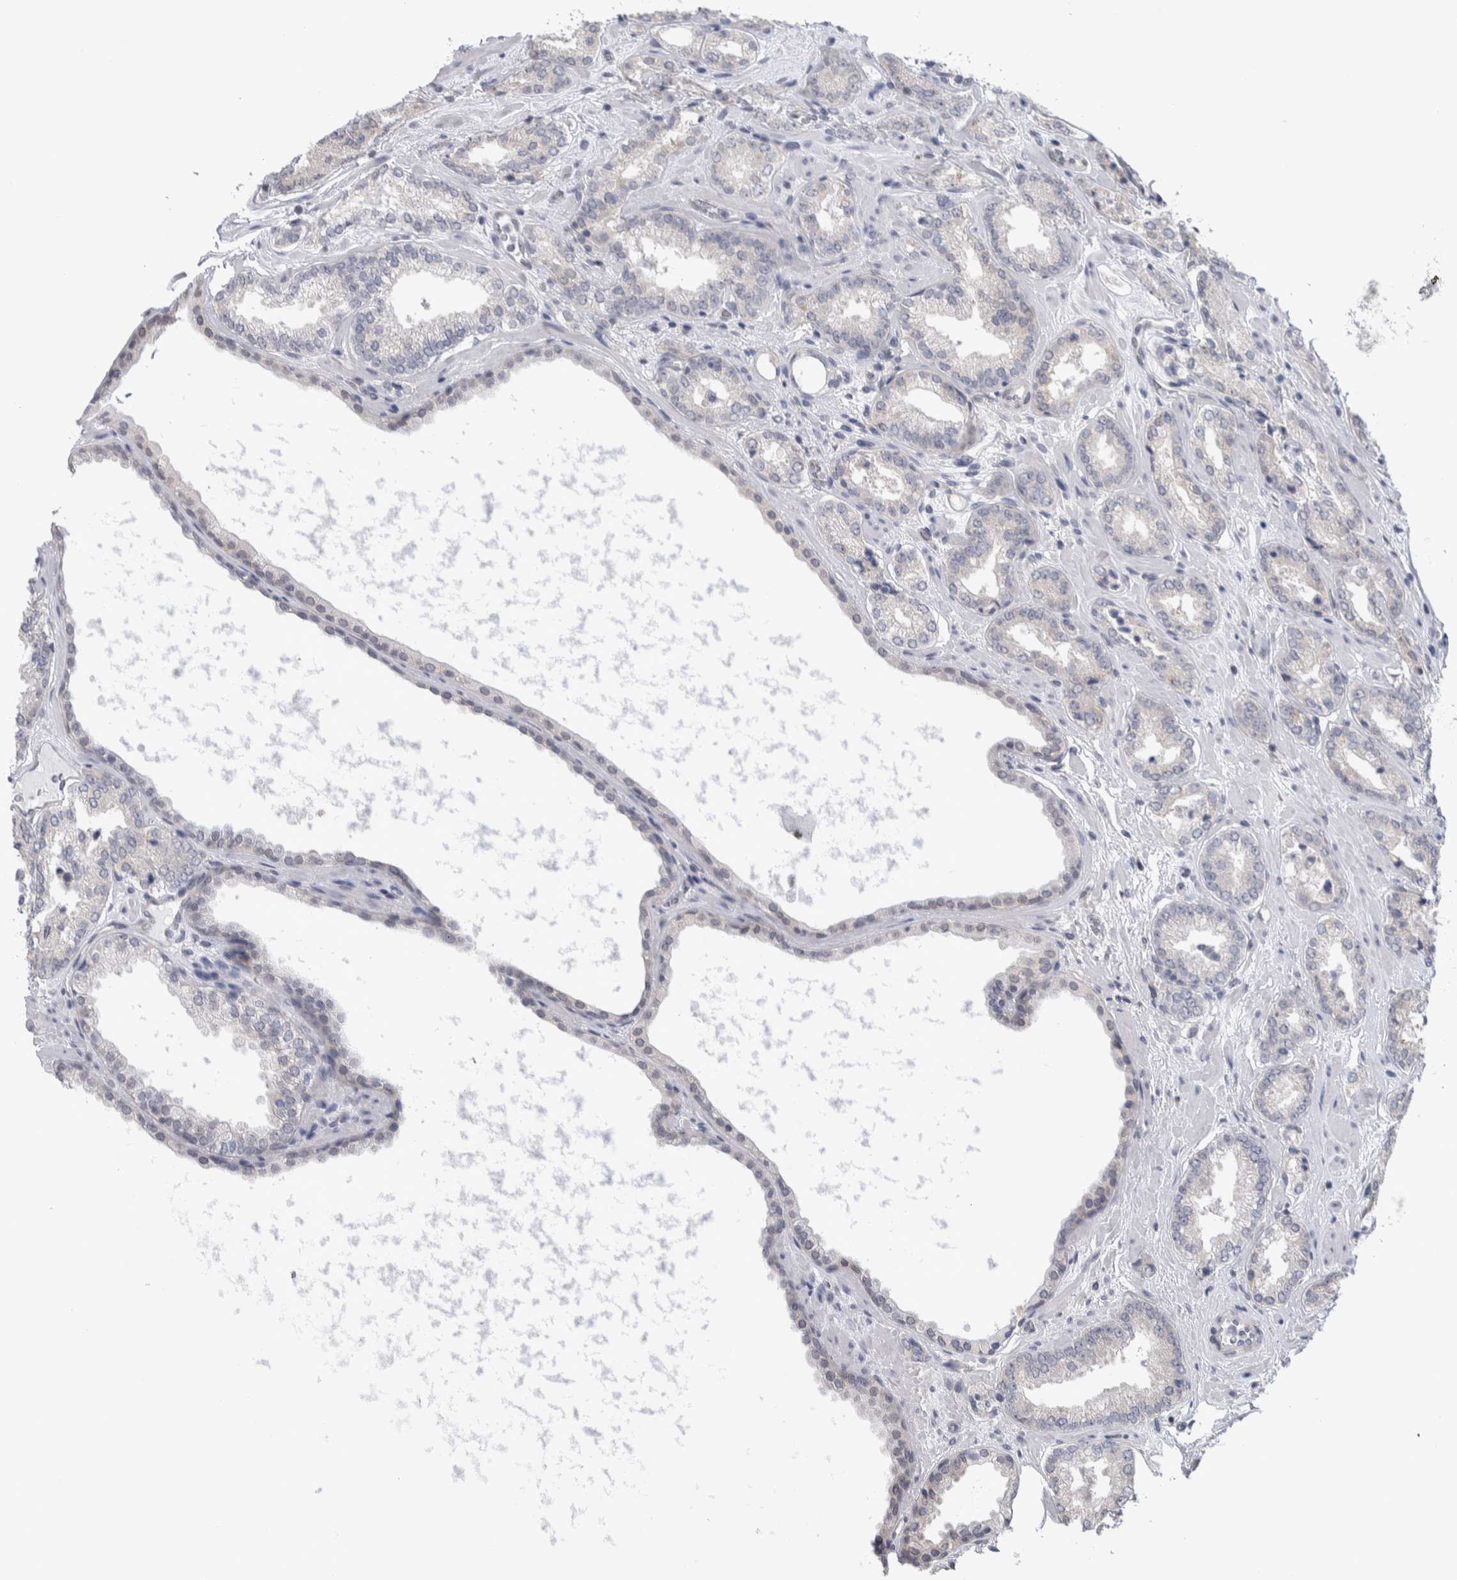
{"staining": {"intensity": "negative", "quantity": "none", "location": "none"}, "tissue": "prostate cancer", "cell_type": "Tumor cells", "image_type": "cancer", "snomed": [{"axis": "morphology", "description": "Adenocarcinoma, Low grade"}, {"axis": "topography", "description": "Prostate"}], "caption": "Prostate low-grade adenocarcinoma was stained to show a protein in brown. There is no significant staining in tumor cells. Brightfield microscopy of immunohistochemistry (IHC) stained with DAB (brown) and hematoxylin (blue), captured at high magnification.", "gene": "TAX1BP1", "patient": {"sex": "male", "age": 62}}